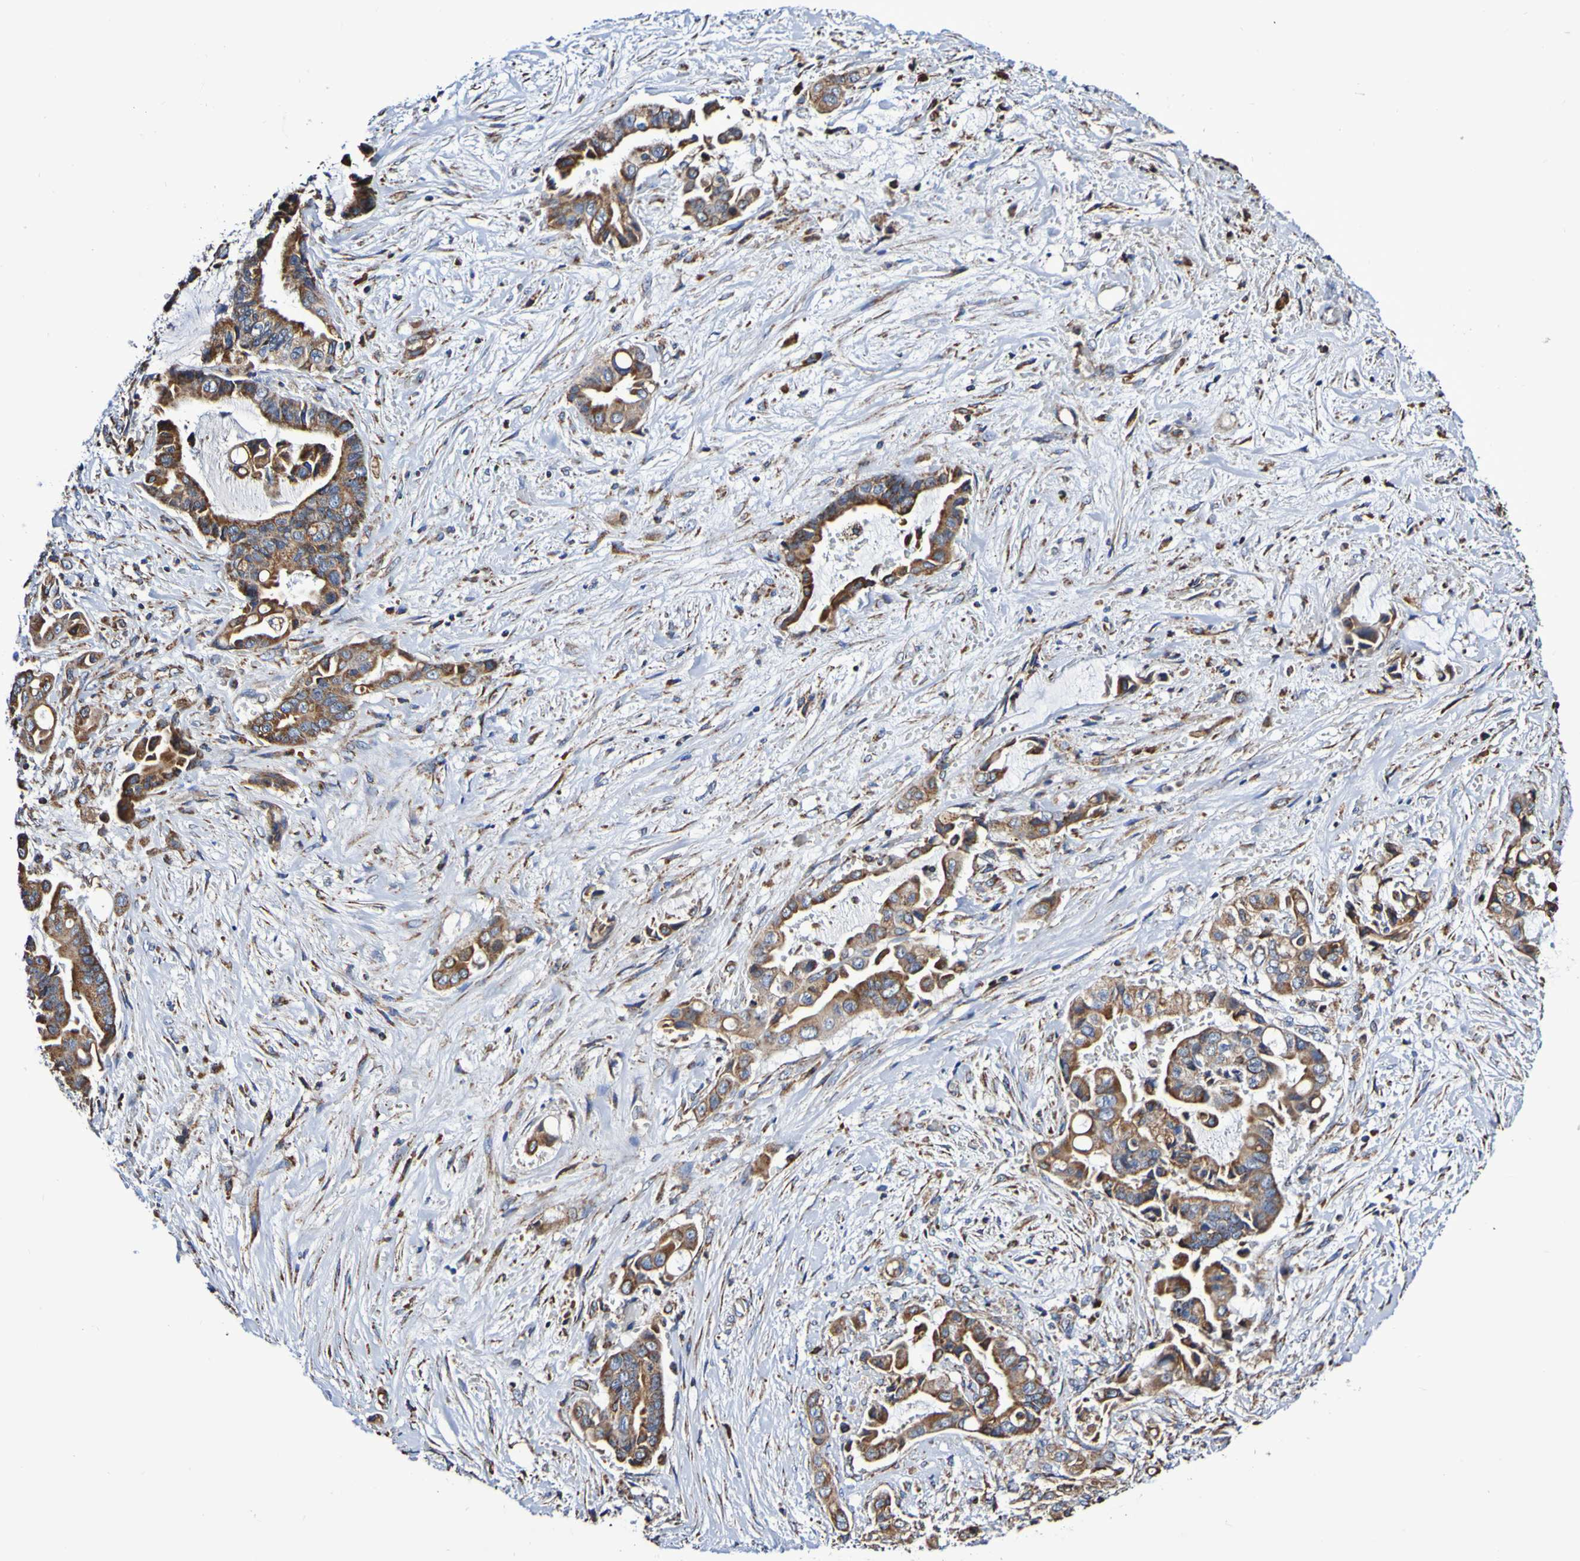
{"staining": {"intensity": "strong", "quantity": ">75%", "location": "cytoplasmic/membranous"}, "tissue": "liver cancer", "cell_type": "Tumor cells", "image_type": "cancer", "snomed": [{"axis": "morphology", "description": "Cholangiocarcinoma"}, {"axis": "topography", "description": "Liver"}], "caption": "Human cholangiocarcinoma (liver) stained for a protein (brown) exhibits strong cytoplasmic/membranous positive positivity in about >75% of tumor cells.", "gene": "IL18R1", "patient": {"sex": "female", "age": 61}}